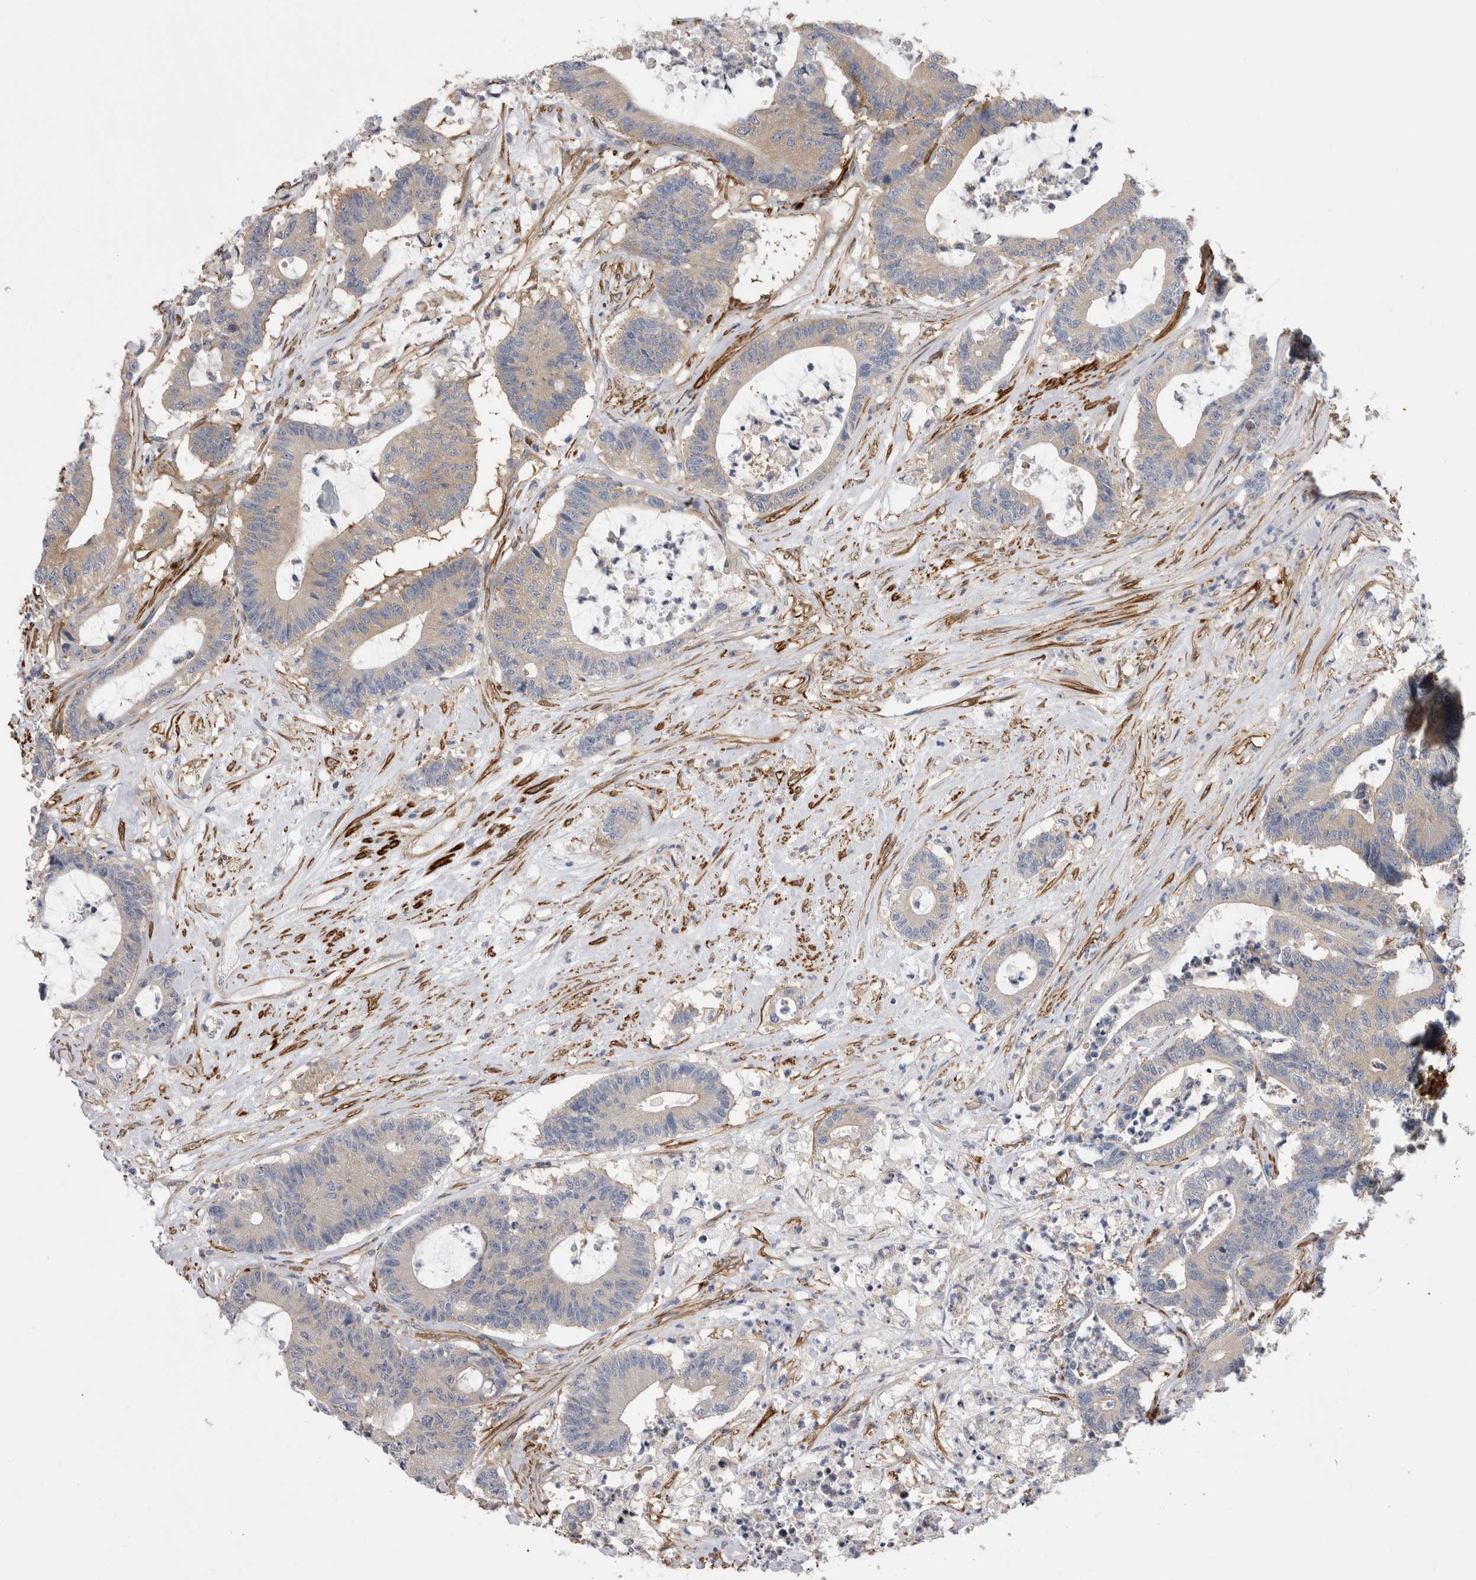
{"staining": {"intensity": "negative", "quantity": "none", "location": "none"}, "tissue": "colorectal cancer", "cell_type": "Tumor cells", "image_type": "cancer", "snomed": [{"axis": "morphology", "description": "Adenocarcinoma, NOS"}, {"axis": "topography", "description": "Colon"}], "caption": "The image demonstrates no staining of tumor cells in colorectal cancer.", "gene": "EPRS1", "patient": {"sex": "female", "age": 84}}